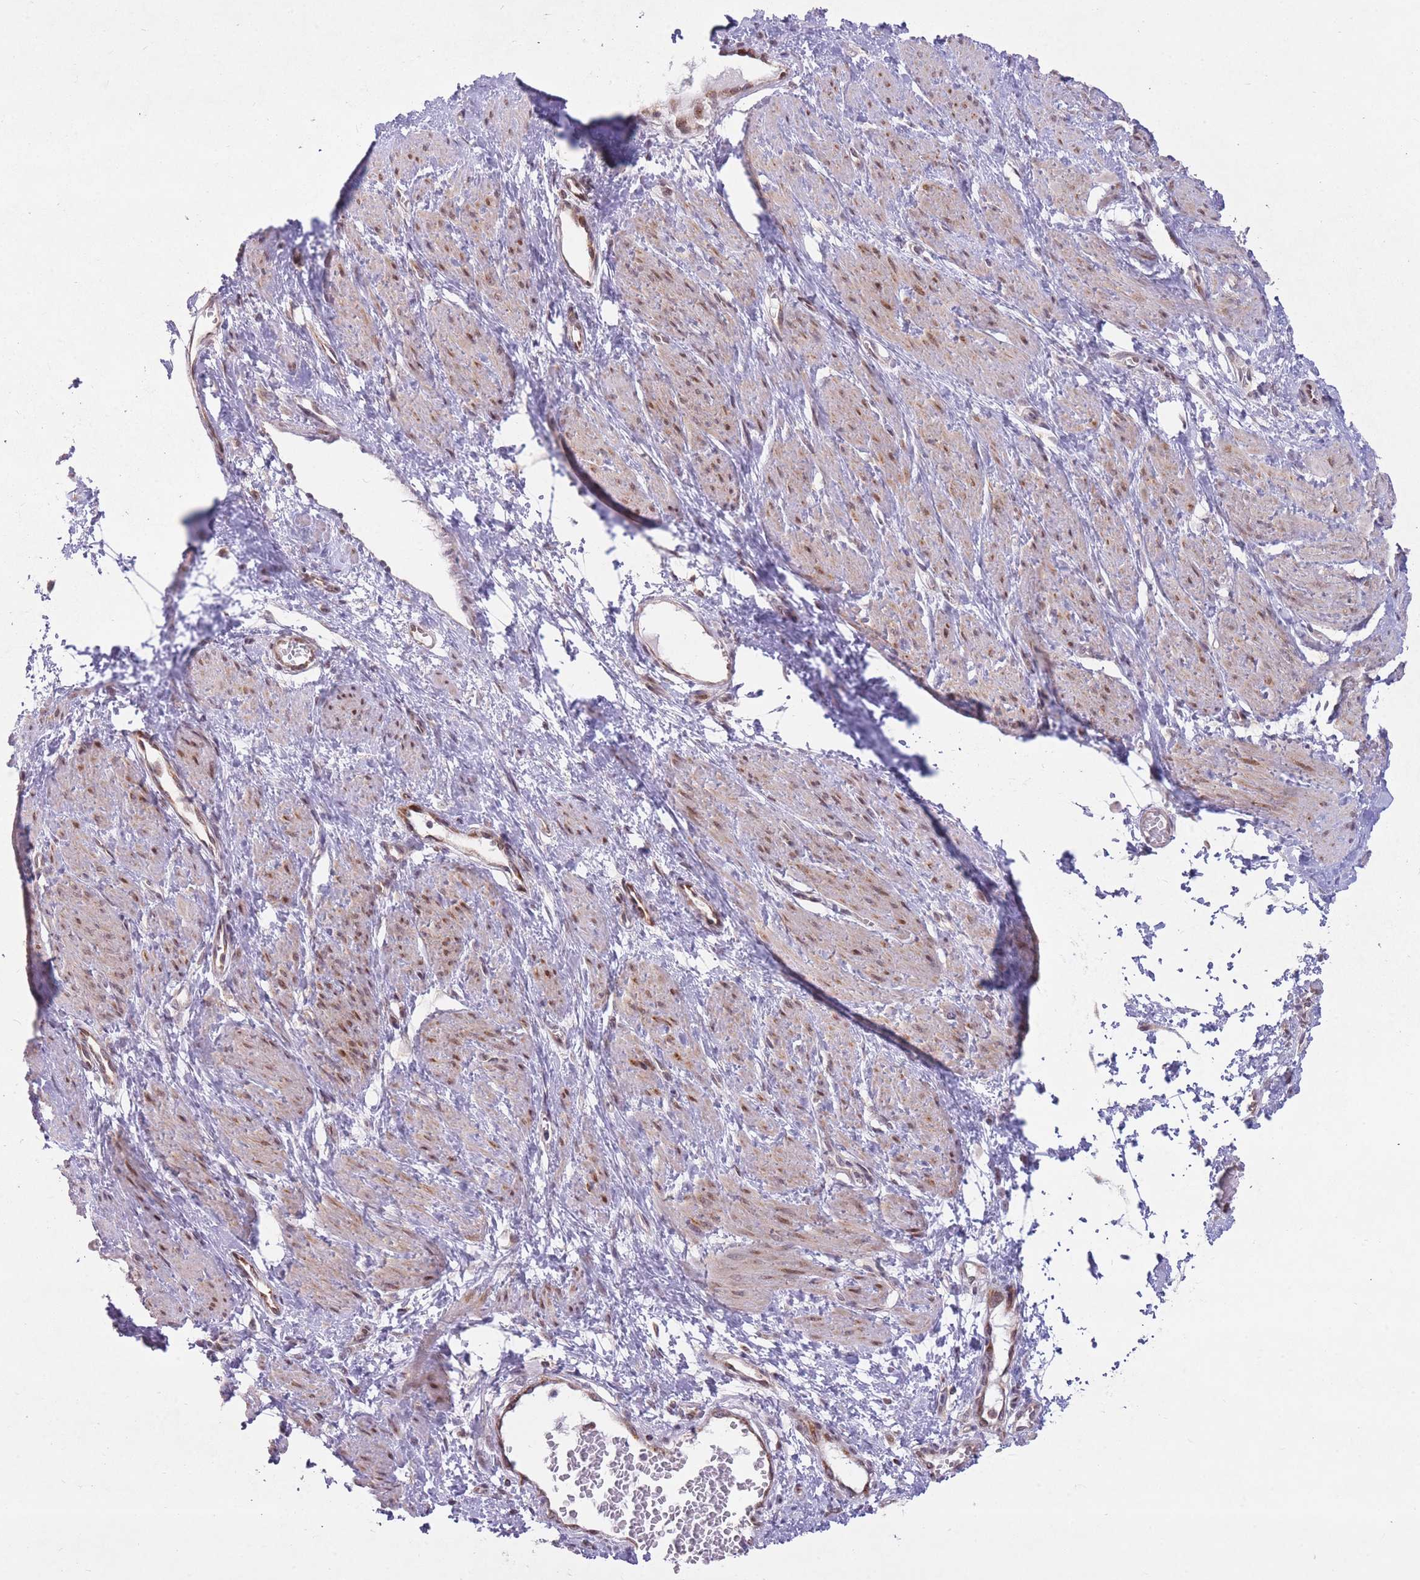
{"staining": {"intensity": "moderate", "quantity": ">75%", "location": "nuclear"}, "tissue": "smooth muscle", "cell_type": "Smooth muscle cells", "image_type": "normal", "snomed": [{"axis": "morphology", "description": "Normal tissue, NOS"}, {"axis": "topography", "description": "Smooth muscle"}, {"axis": "topography", "description": "Uterus"}], "caption": "Immunohistochemistry micrograph of benign human smooth muscle stained for a protein (brown), which shows medium levels of moderate nuclear staining in approximately >75% of smooth muscle cells.", "gene": "DPYSL4", "patient": {"sex": "female", "age": 39}}